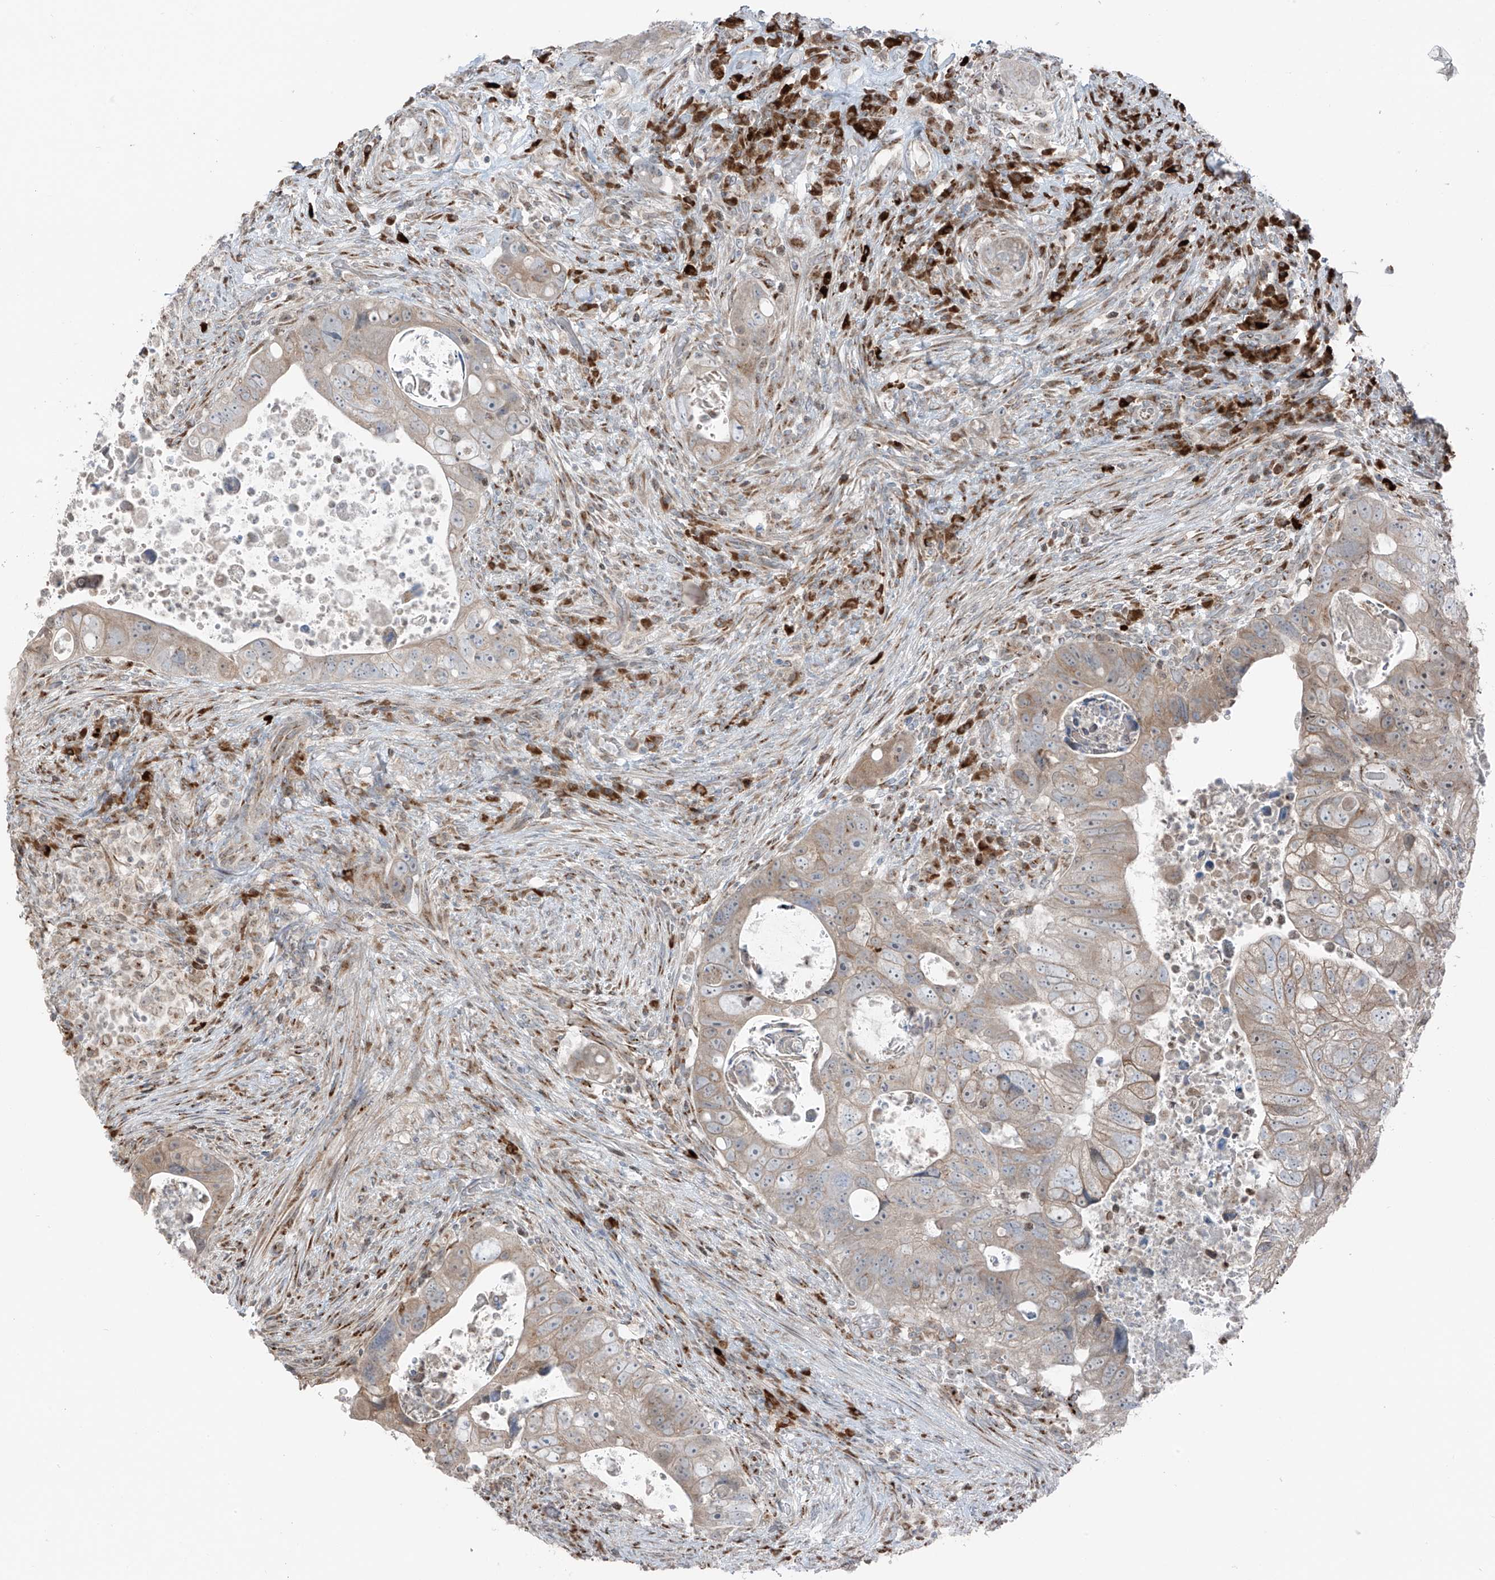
{"staining": {"intensity": "weak", "quantity": ">75%", "location": "cytoplasmic/membranous"}, "tissue": "colorectal cancer", "cell_type": "Tumor cells", "image_type": "cancer", "snomed": [{"axis": "morphology", "description": "Adenocarcinoma, NOS"}, {"axis": "topography", "description": "Rectum"}], "caption": "Tumor cells demonstrate weak cytoplasmic/membranous positivity in about >75% of cells in colorectal adenocarcinoma. The staining was performed using DAB (3,3'-diaminobenzidine) to visualize the protein expression in brown, while the nuclei were stained in blue with hematoxylin (Magnification: 20x).", "gene": "ERLEC1", "patient": {"sex": "male", "age": 59}}